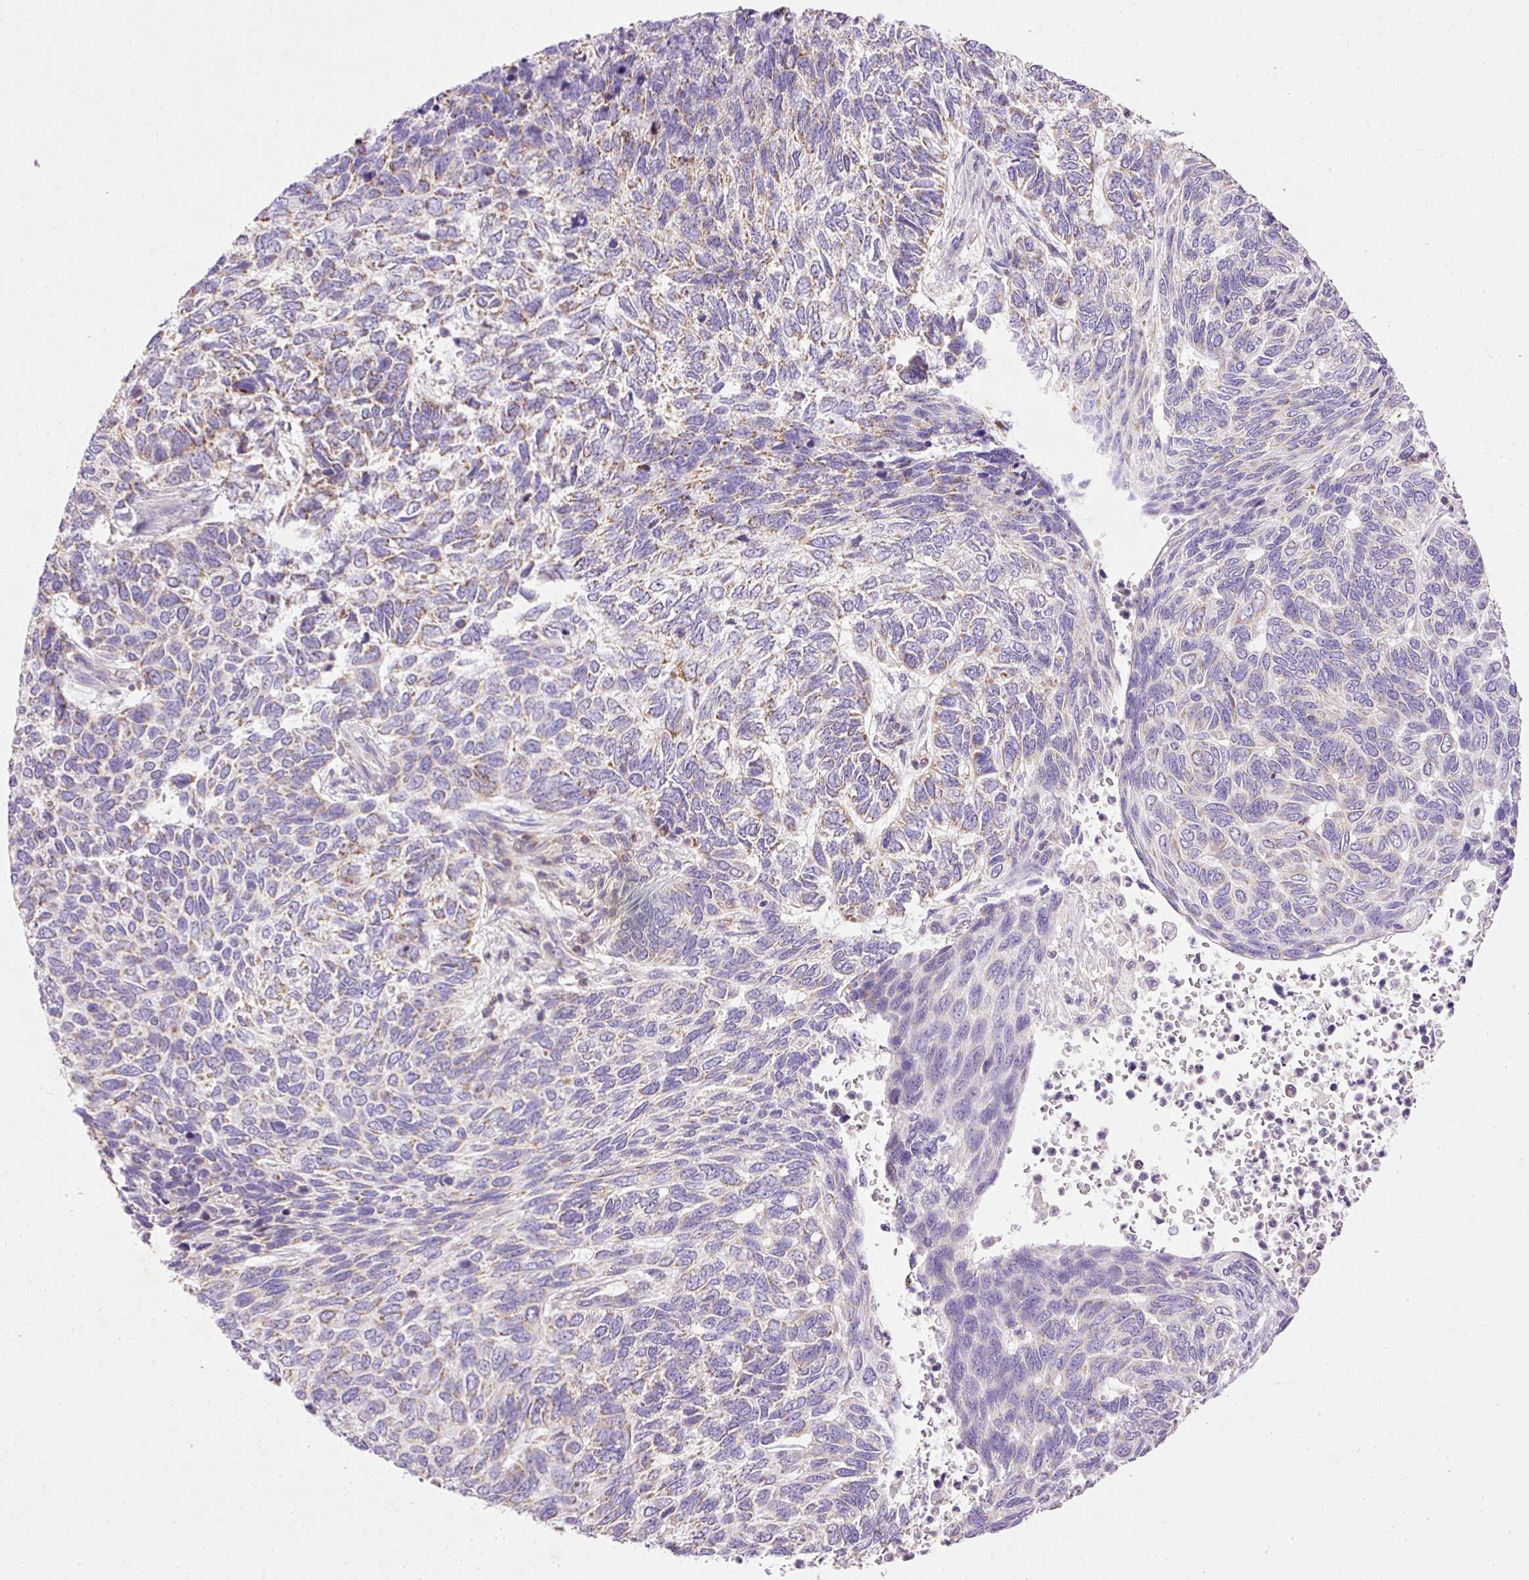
{"staining": {"intensity": "negative", "quantity": "none", "location": "none"}, "tissue": "skin cancer", "cell_type": "Tumor cells", "image_type": "cancer", "snomed": [{"axis": "morphology", "description": "Basal cell carcinoma"}, {"axis": "topography", "description": "Skin"}], "caption": "This histopathology image is of skin cancer stained with immunohistochemistry to label a protein in brown with the nuclei are counter-stained blue. There is no expression in tumor cells.", "gene": "IMMT", "patient": {"sex": "female", "age": 65}}